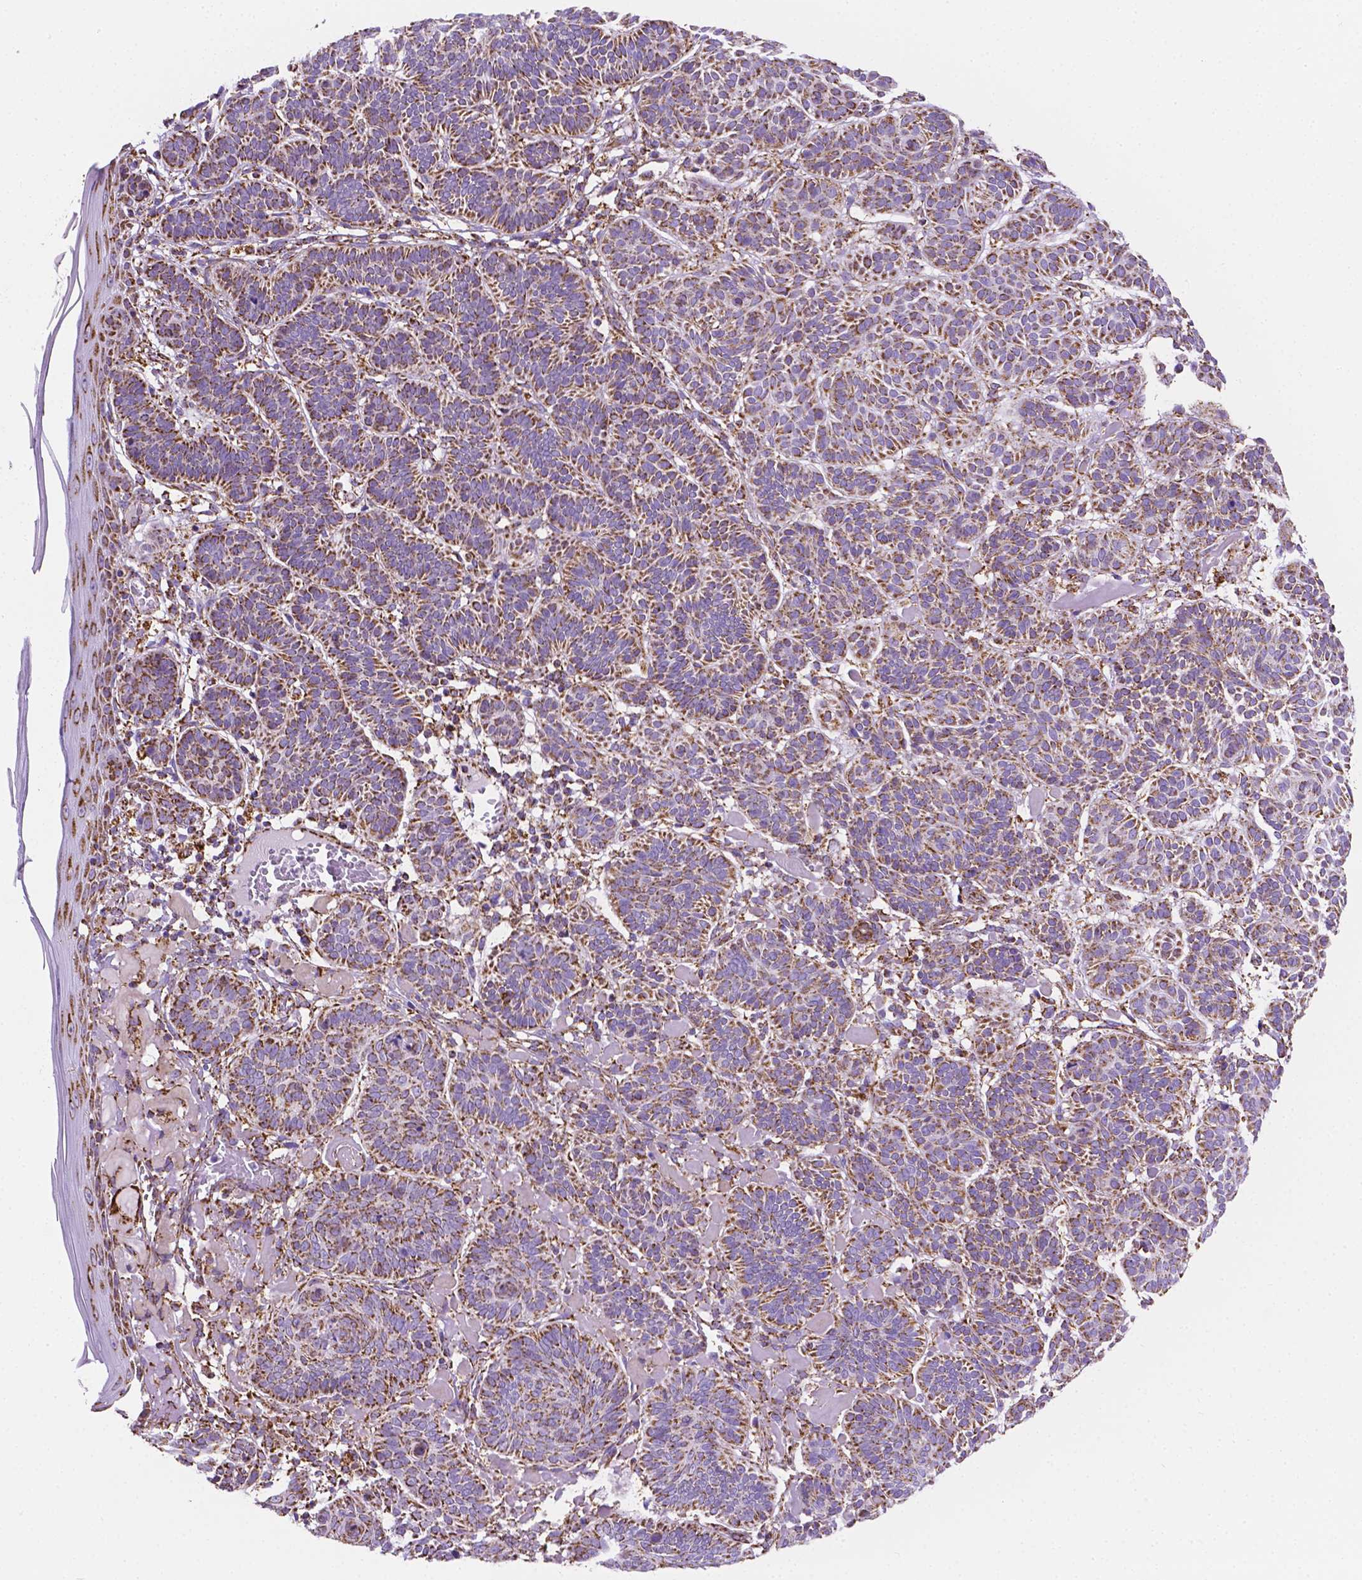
{"staining": {"intensity": "strong", "quantity": ">75%", "location": "cytoplasmic/membranous"}, "tissue": "skin cancer", "cell_type": "Tumor cells", "image_type": "cancer", "snomed": [{"axis": "morphology", "description": "Basal cell carcinoma"}, {"axis": "topography", "description": "Skin"}], "caption": "The immunohistochemical stain labels strong cytoplasmic/membranous positivity in tumor cells of skin basal cell carcinoma tissue. The protein is stained brown, and the nuclei are stained in blue (DAB IHC with brightfield microscopy, high magnification).", "gene": "RMDN3", "patient": {"sex": "male", "age": 85}}